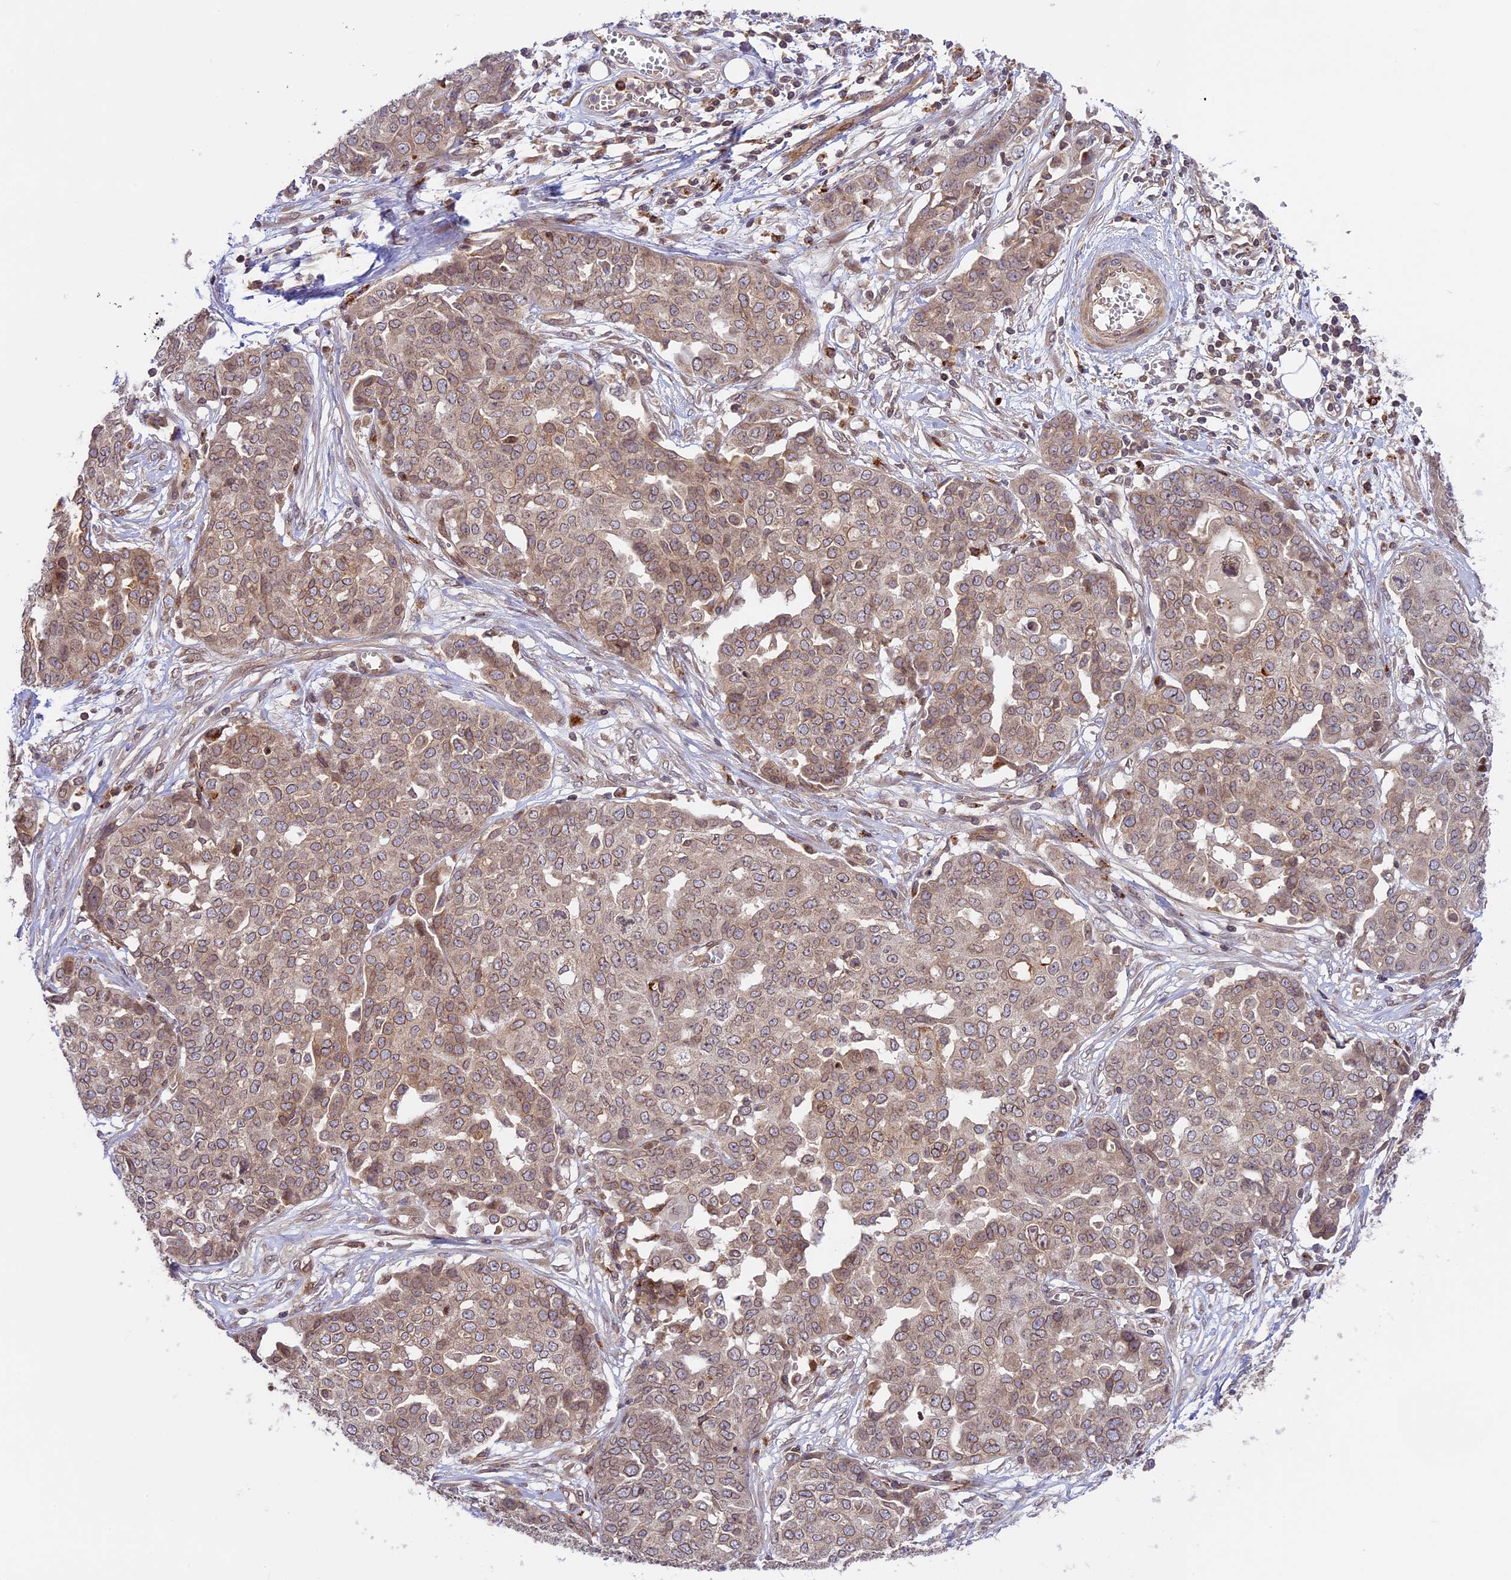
{"staining": {"intensity": "moderate", "quantity": ">75%", "location": "cytoplasmic/membranous,nuclear"}, "tissue": "ovarian cancer", "cell_type": "Tumor cells", "image_type": "cancer", "snomed": [{"axis": "morphology", "description": "Cystadenocarcinoma, serous, NOS"}, {"axis": "topography", "description": "Soft tissue"}, {"axis": "topography", "description": "Ovary"}], "caption": "Immunohistochemical staining of serous cystadenocarcinoma (ovarian) exhibits medium levels of moderate cytoplasmic/membranous and nuclear expression in about >75% of tumor cells.", "gene": "DGKH", "patient": {"sex": "female", "age": 57}}